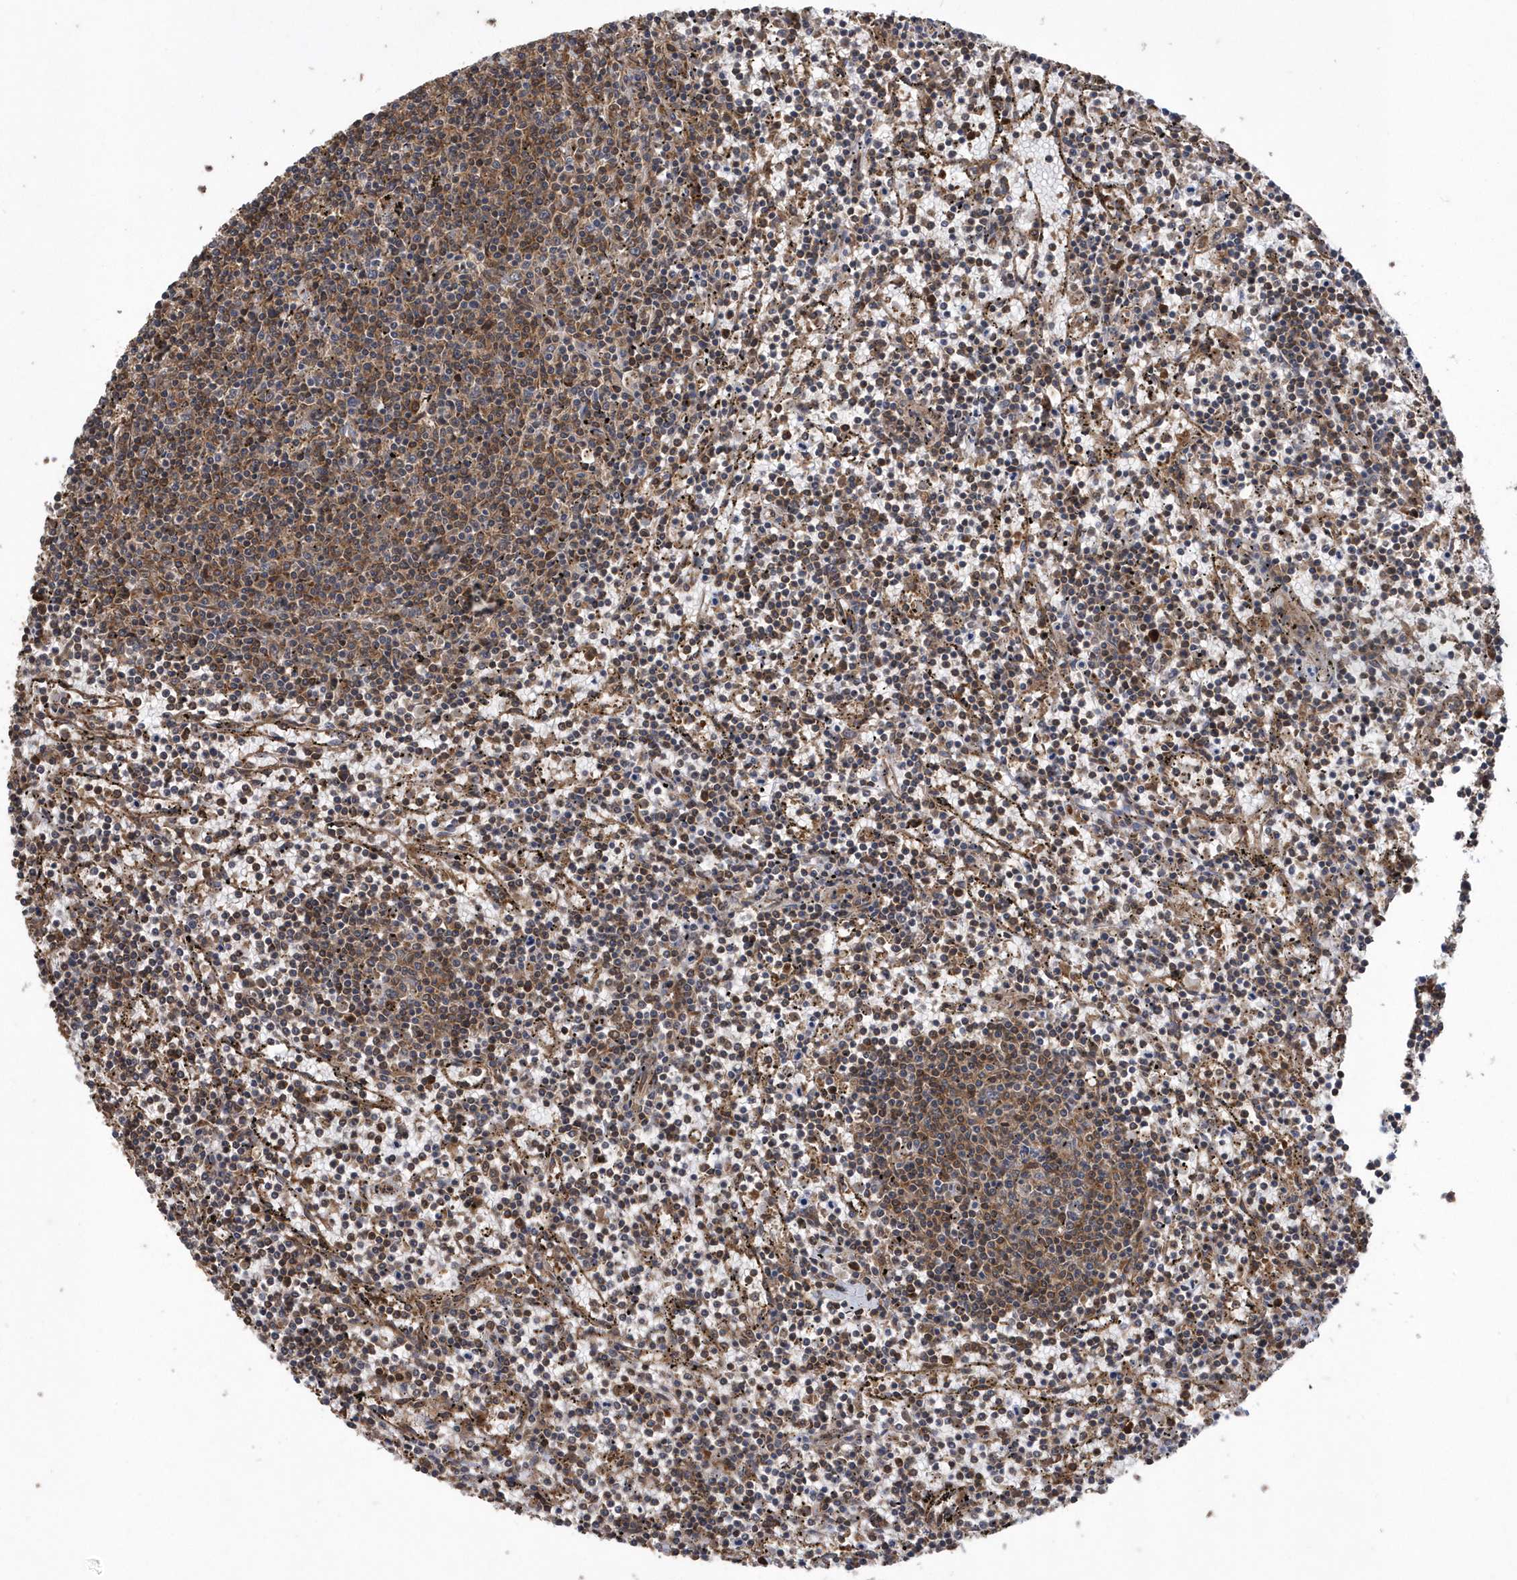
{"staining": {"intensity": "weak", "quantity": ">75%", "location": "cytoplasmic/membranous"}, "tissue": "lymphoma", "cell_type": "Tumor cells", "image_type": "cancer", "snomed": [{"axis": "morphology", "description": "Malignant lymphoma, non-Hodgkin's type, Low grade"}, {"axis": "topography", "description": "Spleen"}], "caption": "Immunohistochemical staining of human lymphoma shows low levels of weak cytoplasmic/membranous protein staining in about >75% of tumor cells.", "gene": "WASHC5", "patient": {"sex": "female", "age": 50}}